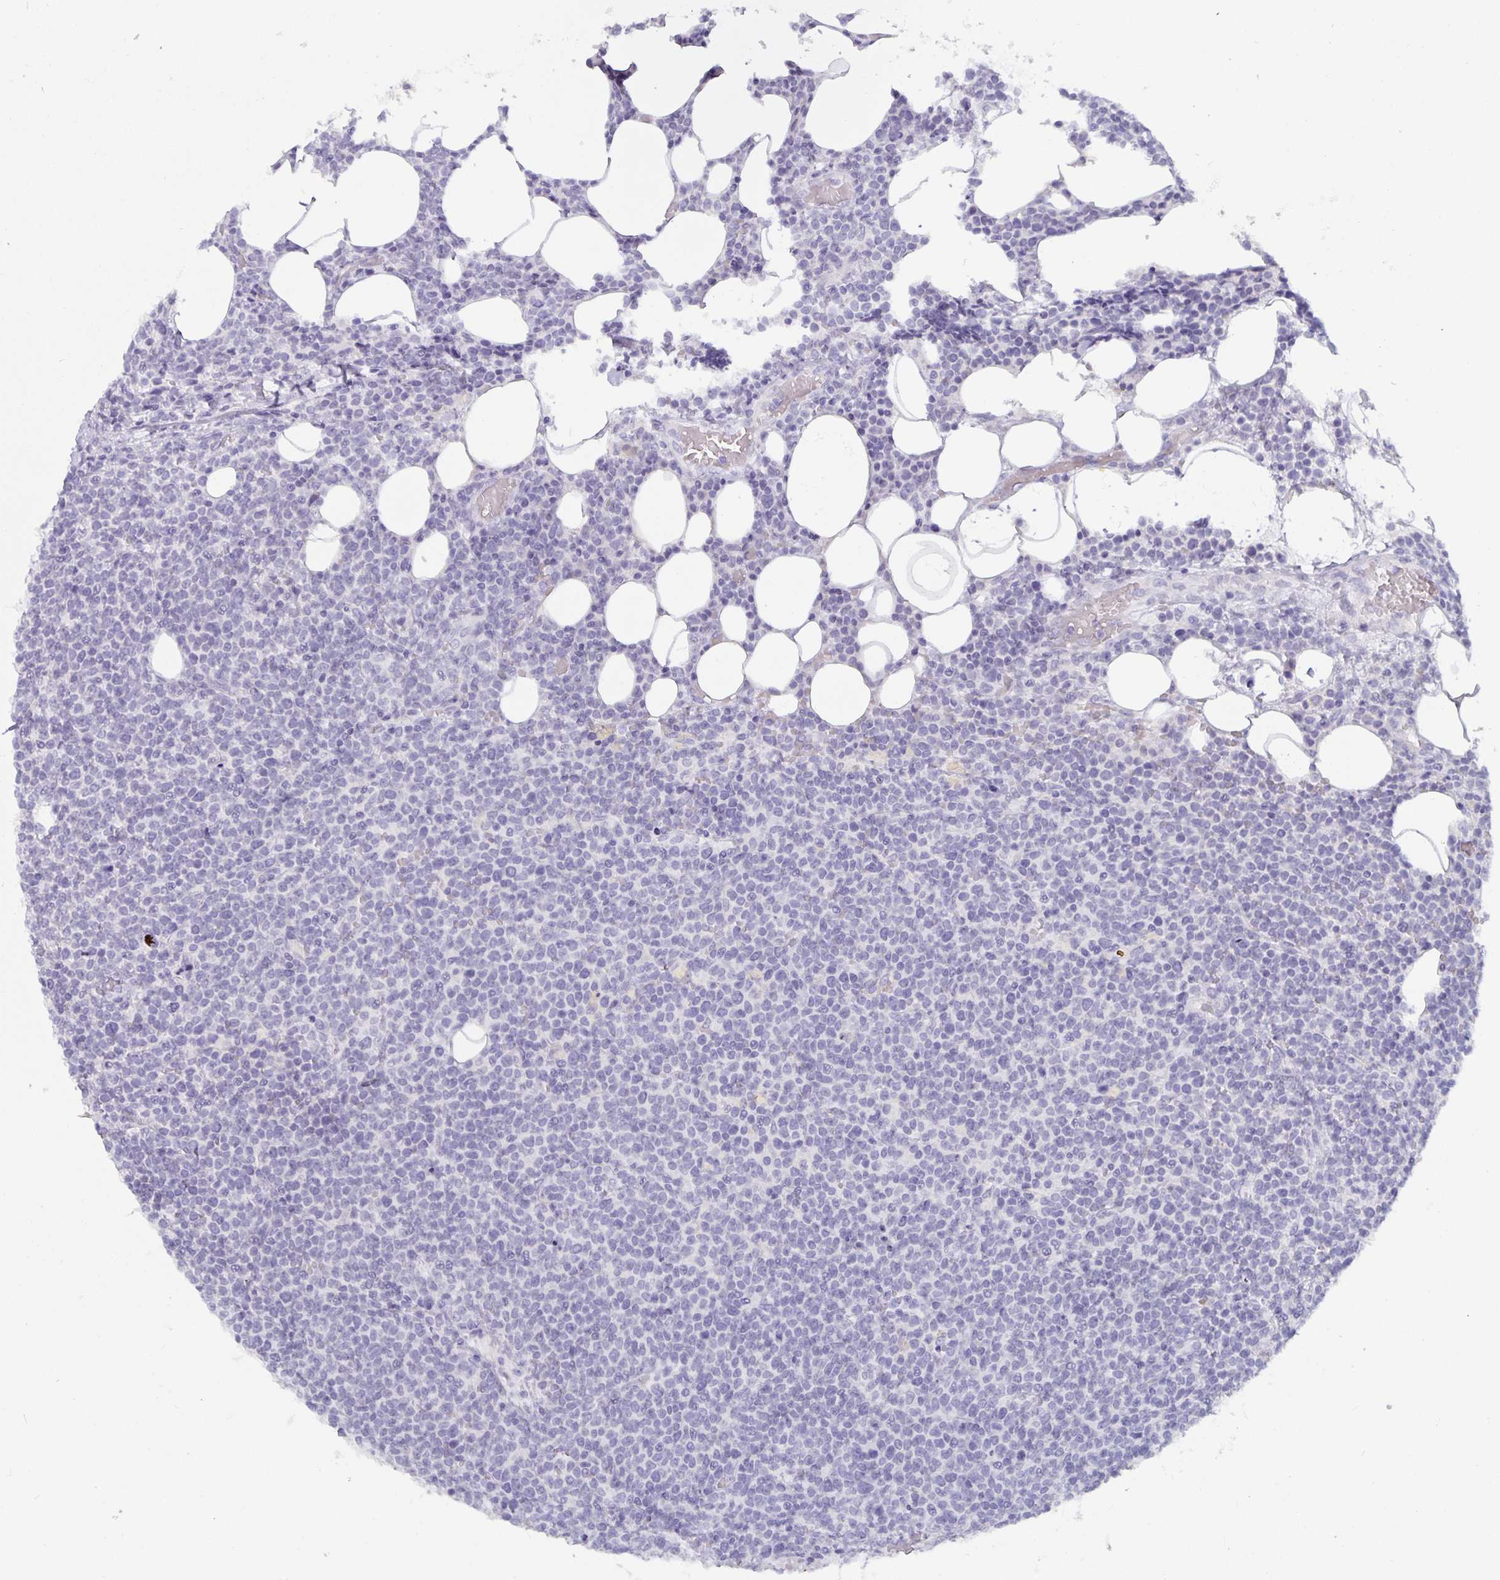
{"staining": {"intensity": "negative", "quantity": "none", "location": "none"}, "tissue": "lymphoma", "cell_type": "Tumor cells", "image_type": "cancer", "snomed": [{"axis": "morphology", "description": "Malignant lymphoma, non-Hodgkin's type, High grade"}, {"axis": "topography", "description": "Lymph node"}], "caption": "Immunohistochemistry (IHC) micrograph of neoplastic tissue: human malignant lymphoma, non-Hodgkin's type (high-grade) stained with DAB displays no significant protein expression in tumor cells.", "gene": "CA12", "patient": {"sex": "male", "age": 61}}